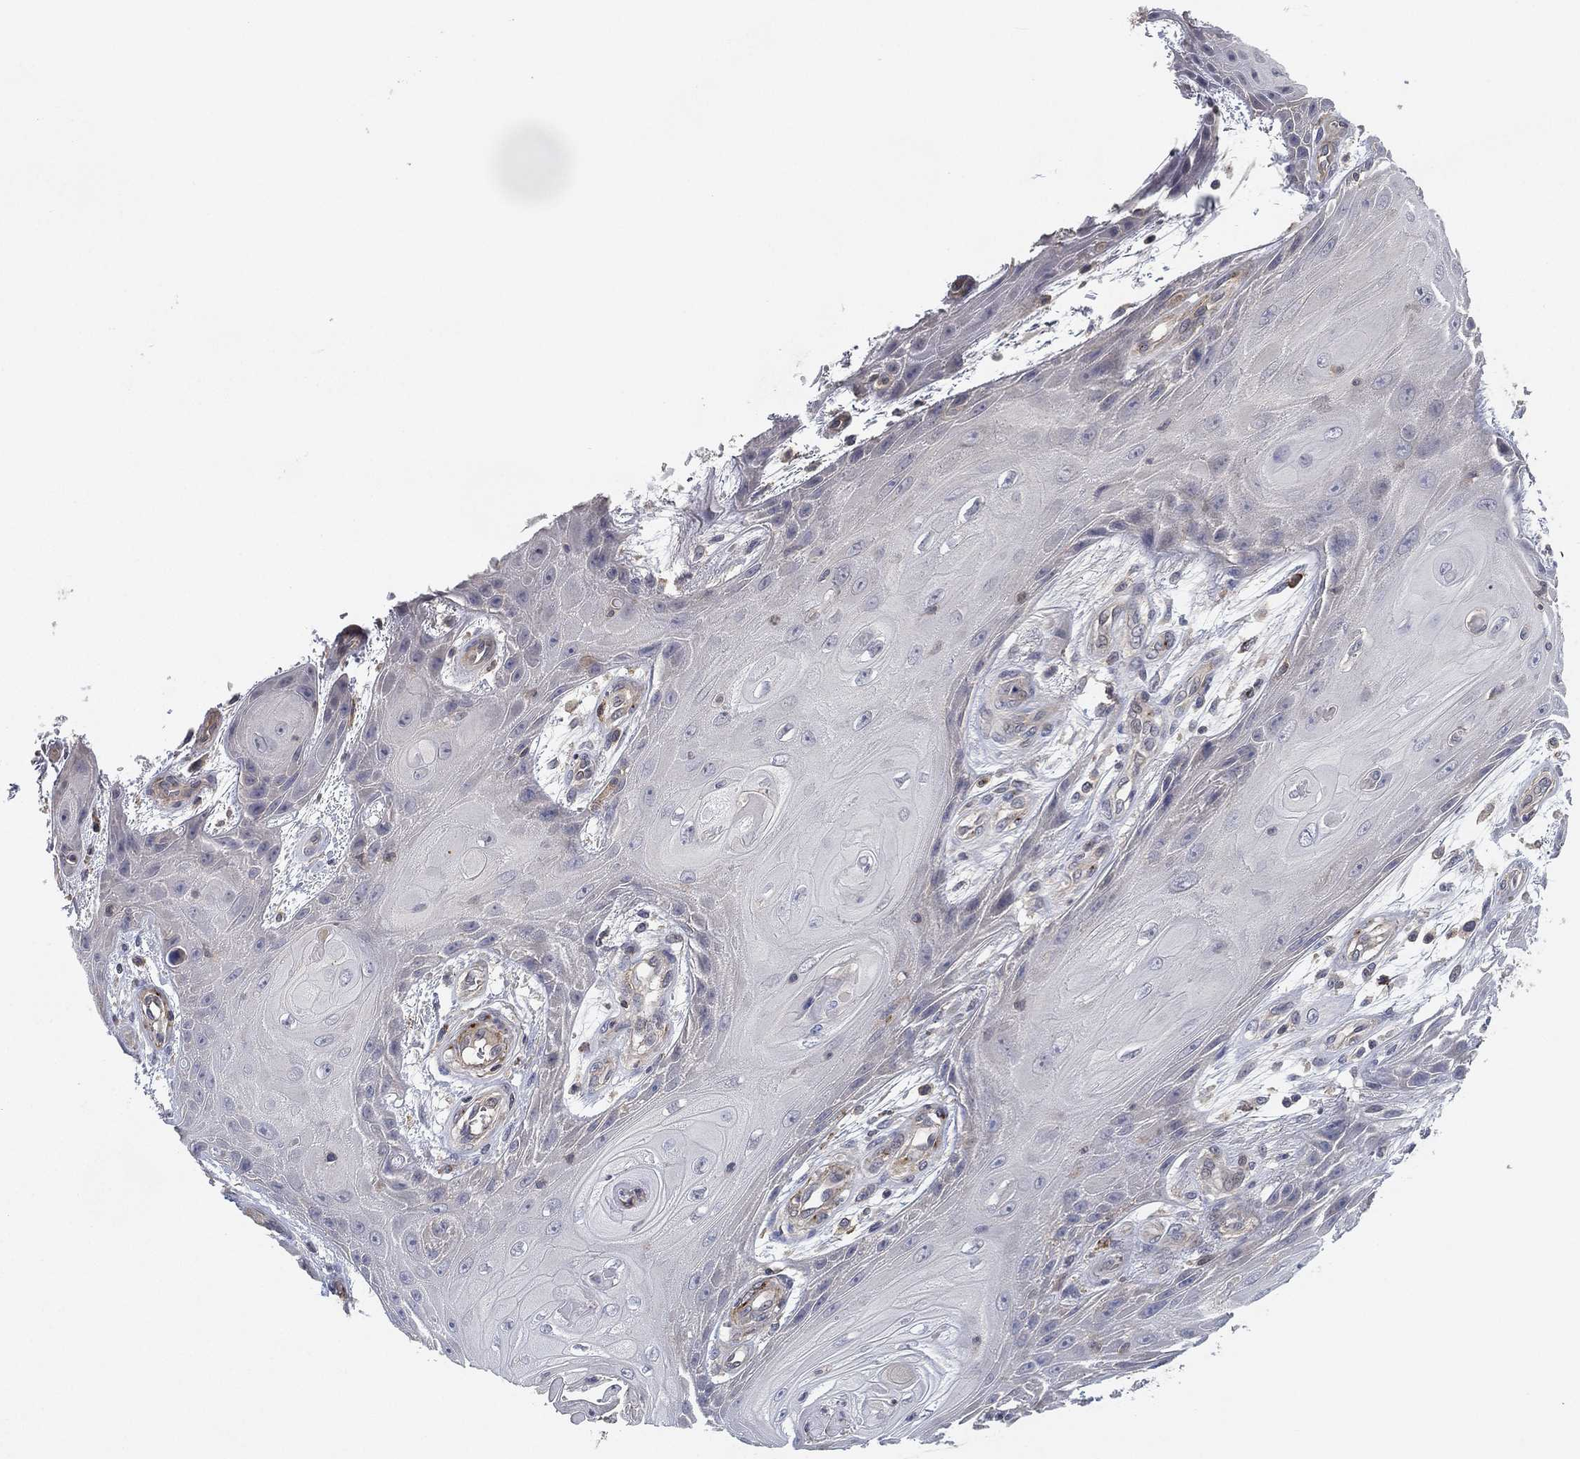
{"staining": {"intensity": "negative", "quantity": "none", "location": "none"}, "tissue": "skin cancer", "cell_type": "Tumor cells", "image_type": "cancer", "snomed": [{"axis": "morphology", "description": "Squamous cell carcinoma, NOS"}, {"axis": "topography", "description": "Skin"}], "caption": "Human skin cancer stained for a protein using immunohistochemistry displays no staining in tumor cells.", "gene": "CFAP251", "patient": {"sex": "male", "age": 62}}